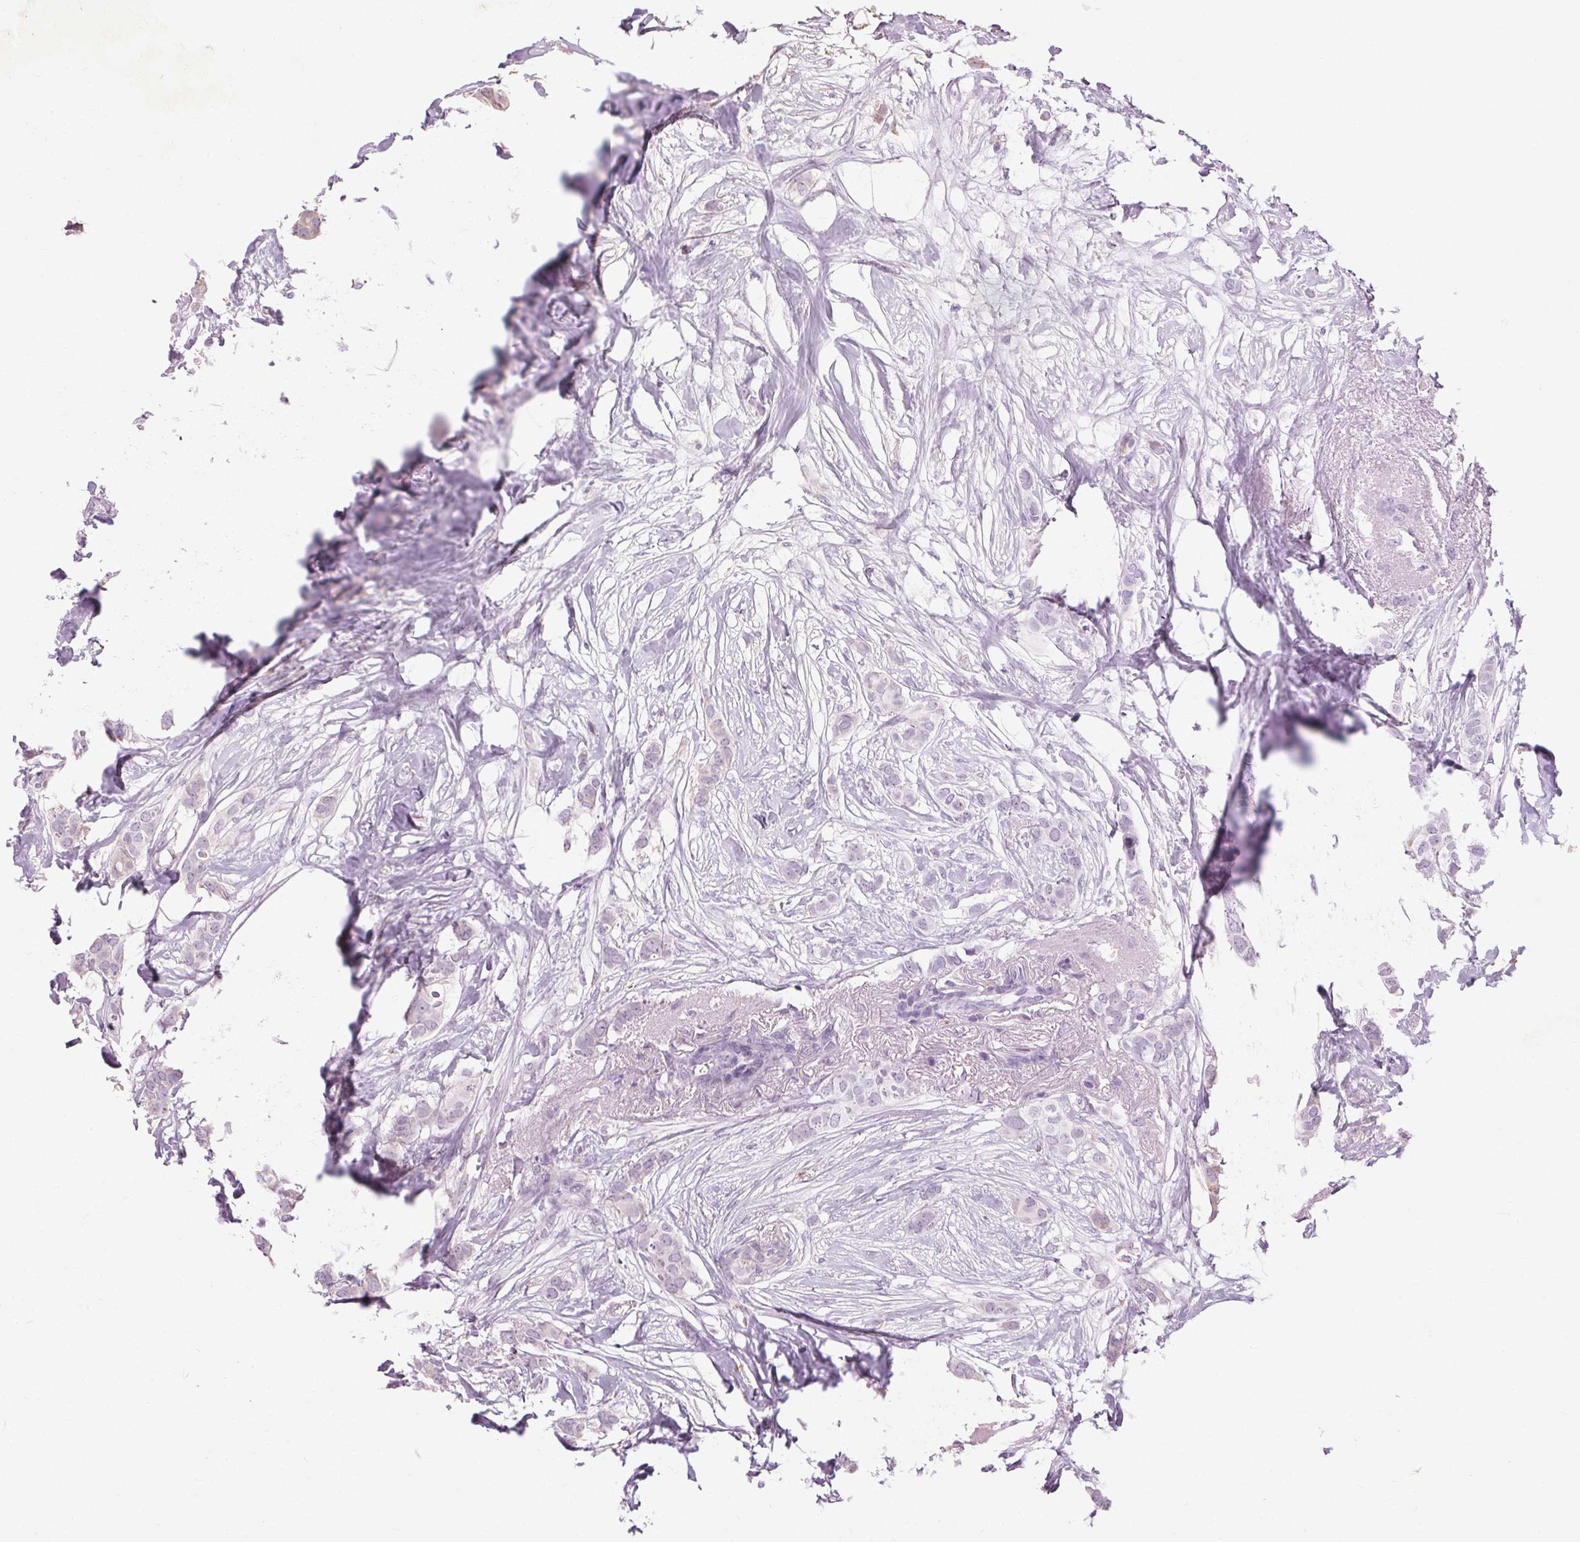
{"staining": {"intensity": "negative", "quantity": "none", "location": "none"}, "tissue": "breast cancer", "cell_type": "Tumor cells", "image_type": "cancer", "snomed": [{"axis": "morphology", "description": "Duct carcinoma"}, {"axis": "topography", "description": "Breast"}], "caption": "Tumor cells show no significant staining in breast cancer (invasive ductal carcinoma). (Brightfield microscopy of DAB IHC at high magnification).", "gene": "REP15", "patient": {"sex": "female", "age": 62}}